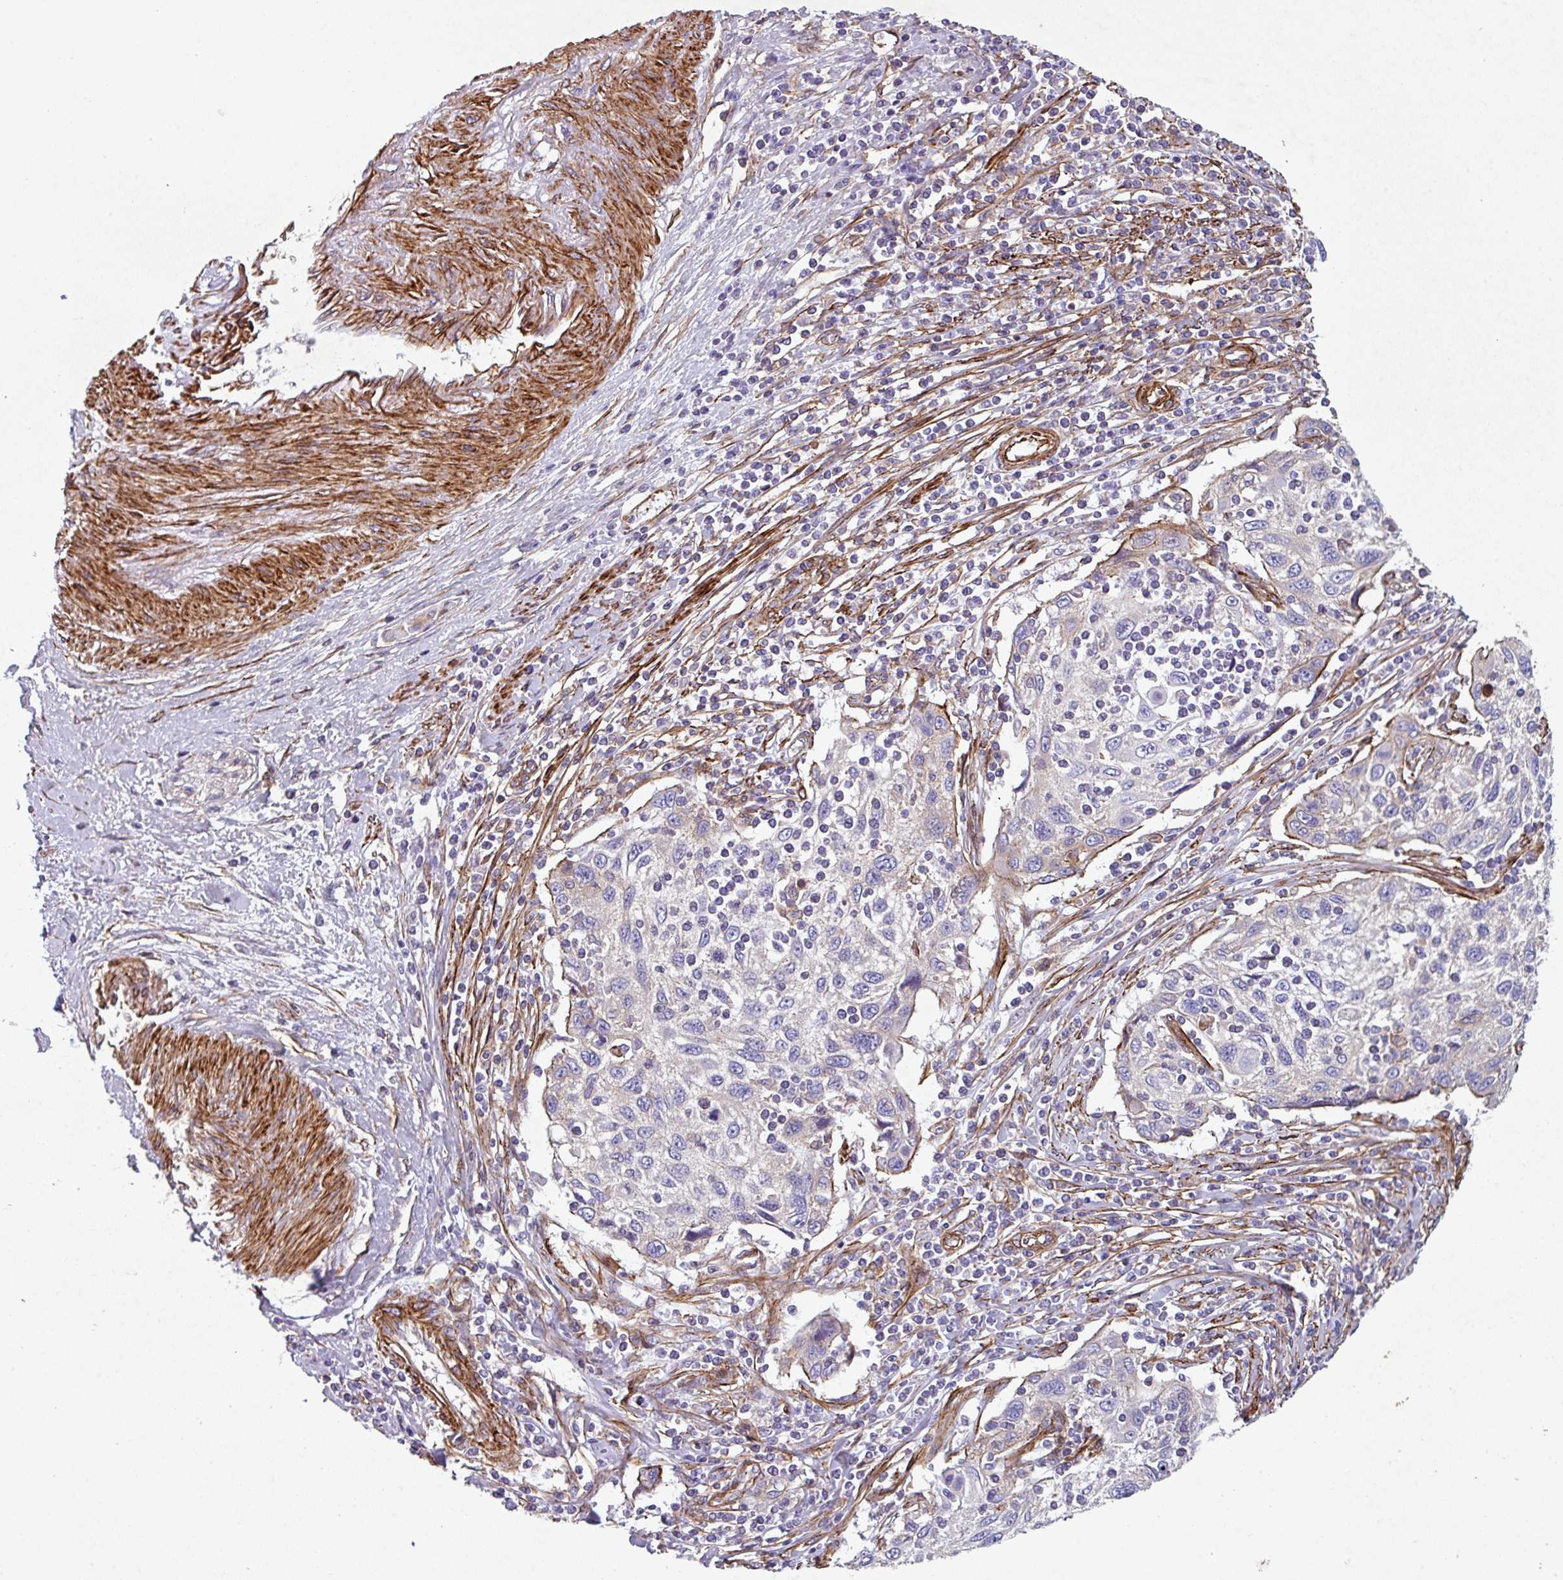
{"staining": {"intensity": "negative", "quantity": "none", "location": "none"}, "tissue": "cervical cancer", "cell_type": "Tumor cells", "image_type": "cancer", "snomed": [{"axis": "morphology", "description": "Squamous cell carcinoma, NOS"}, {"axis": "topography", "description": "Cervix"}], "caption": "There is no significant staining in tumor cells of cervical squamous cell carcinoma.", "gene": "ATP2C2", "patient": {"sex": "female", "age": 70}}